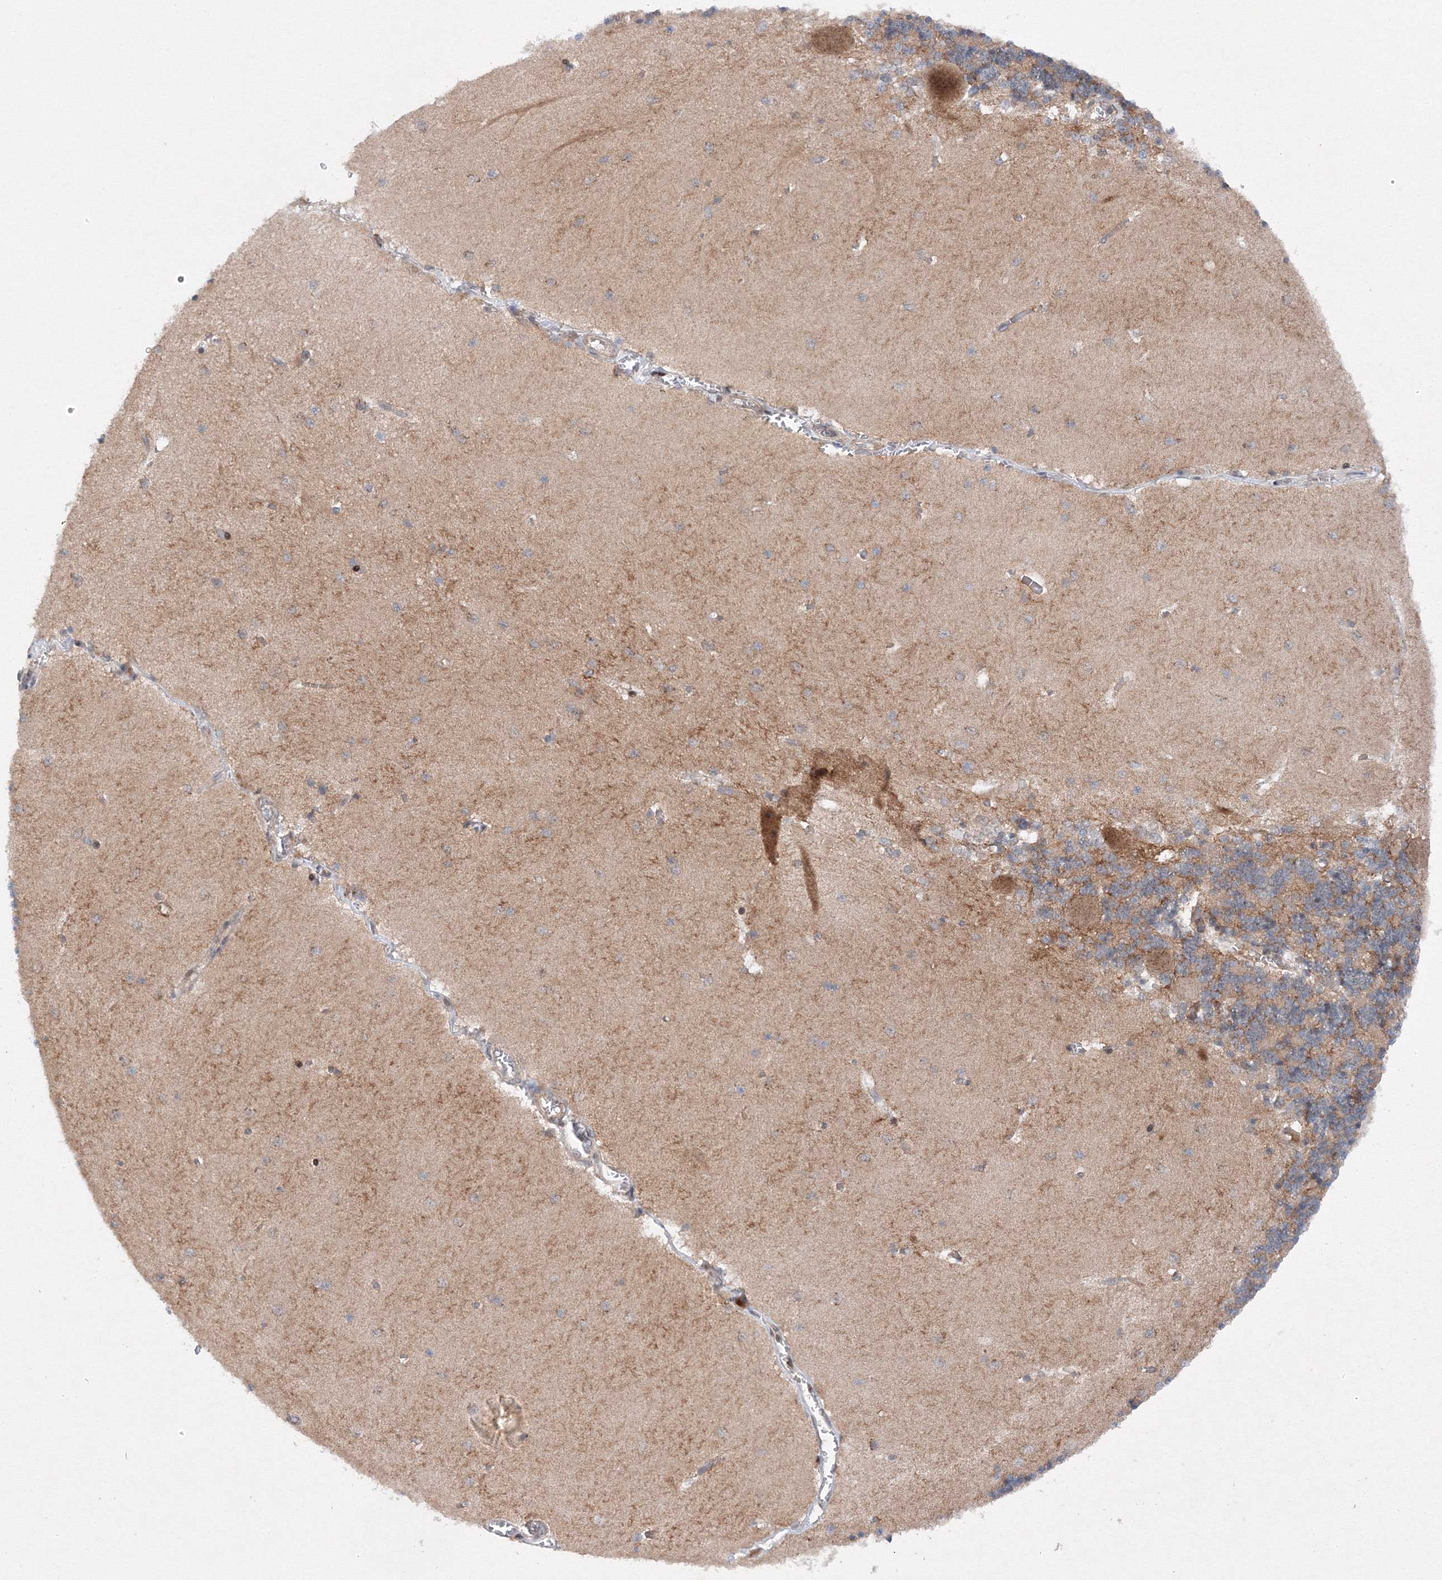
{"staining": {"intensity": "moderate", "quantity": ">75%", "location": "cytoplasmic/membranous"}, "tissue": "cerebellum", "cell_type": "Cells in granular layer", "image_type": "normal", "snomed": [{"axis": "morphology", "description": "Normal tissue, NOS"}, {"axis": "topography", "description": "Cerebellum"}], "caption": "A high-resolution histopathology image shows immunohistochemistry staining of benign cerebellum, which displays moderate cytoplasmic/membranous positivity in approximately >75% of cells in granular layer.", "gene": "DCTD", "patient": {"sex": "male", "age": 37}}